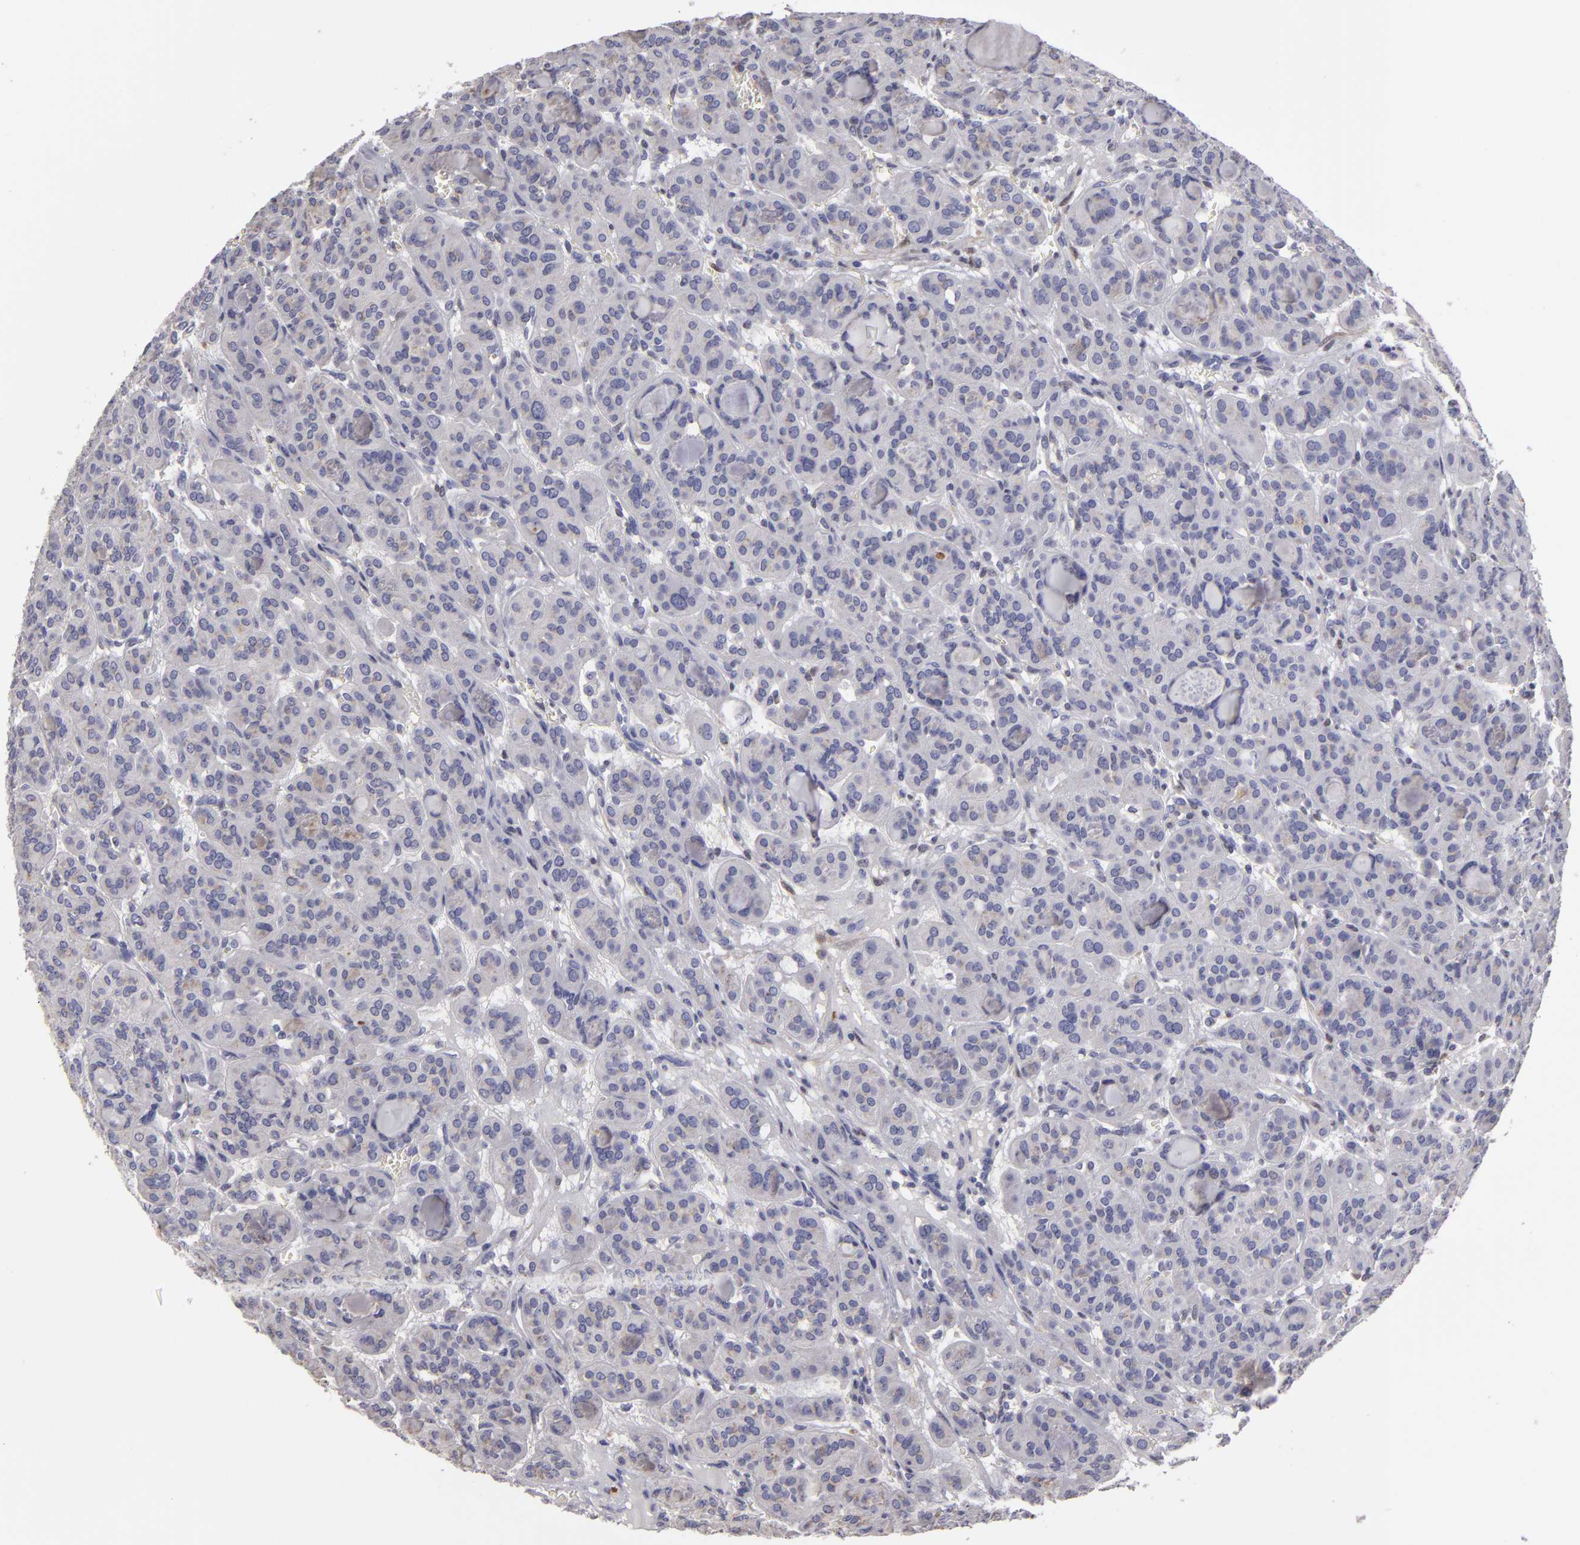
{"staining": {"intensity": "negative", "quantity": "none", "location": "none"}, "tissue": "thyroid cancer", "cell_type": "Tumor cells", "image_type": "cancer", "snomed": [{"axis": "morphology", "description": "Follicular adenoma carcinoma, NOS"}, {"axis": "topography", "description": "Thyroid gland"}], "caption": "The photomicrograph shows no staining of tumor cells in thyroid cancer (follicular adenoma carcinoma). (DAB (3,3'-diaminobenzidine) immunohistochemistry with hematoxylin counter stain).", "gene": "EFS", "patient": {"sex": "female", "age": 71}}